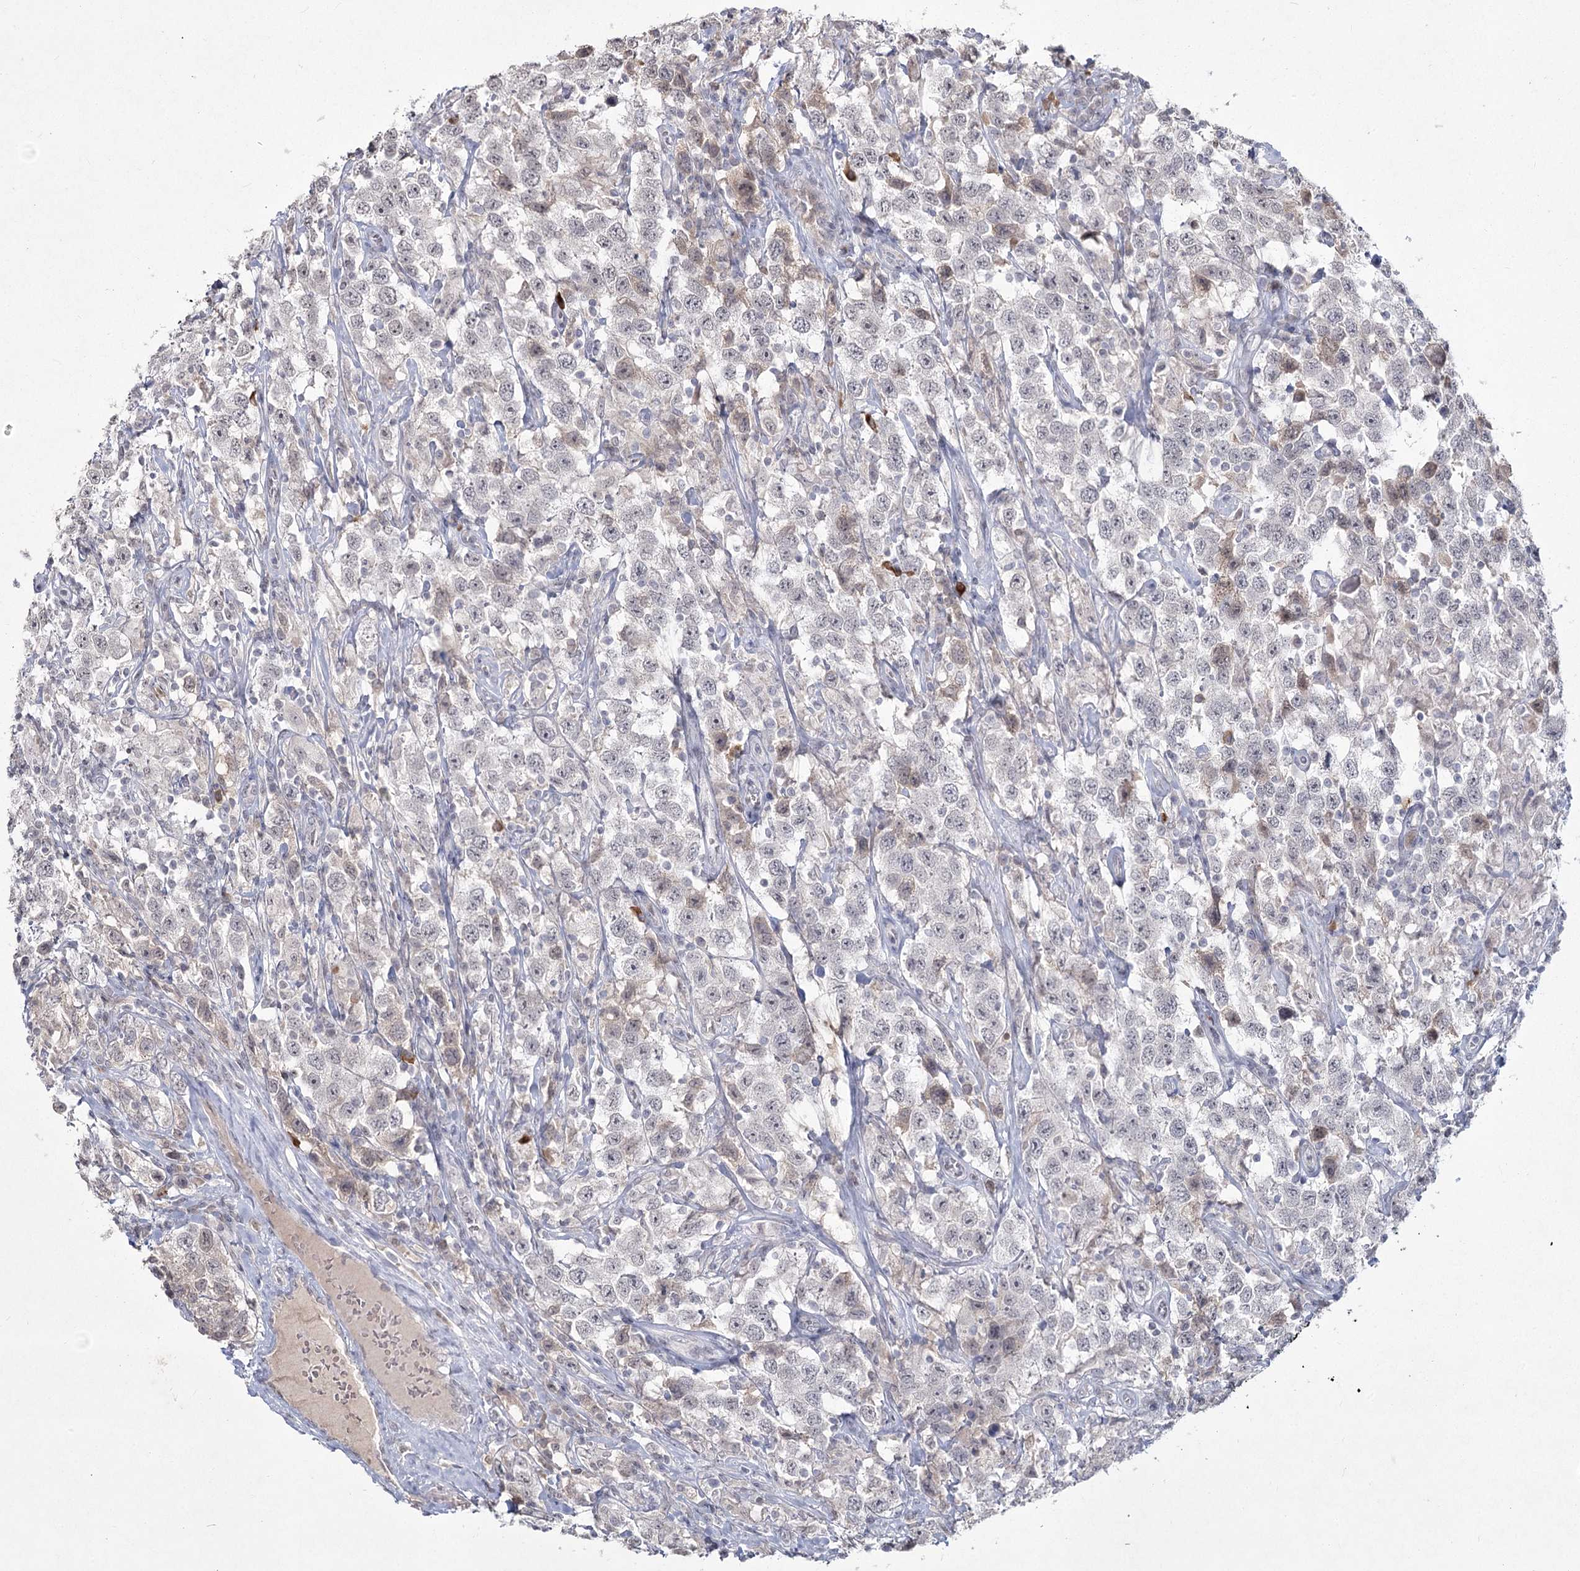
{"staining": {"intensity": "weak", "quantity": "<25%", "location": "nuclear"}, "tissue": "testis cancer", "cell_type": "Tumor cells", "image_type": "cancer", "snomed": [{"axis": "morphology", "description": "Seminoma, NOS"}, {"axis": "topography", "description": "Testis"}], "caption": "Tumor cells are negative for protein expression in human testis seminoma. The staining was performed using DAB (3,3'-diaminobenzidine) to visualize the protein expression in brown, while the nuclei were stained in blue with hematoxylin (Magnification: 20x).", "gene": "LY6G5C", "patient": {"sex": "male", "age": 41}}